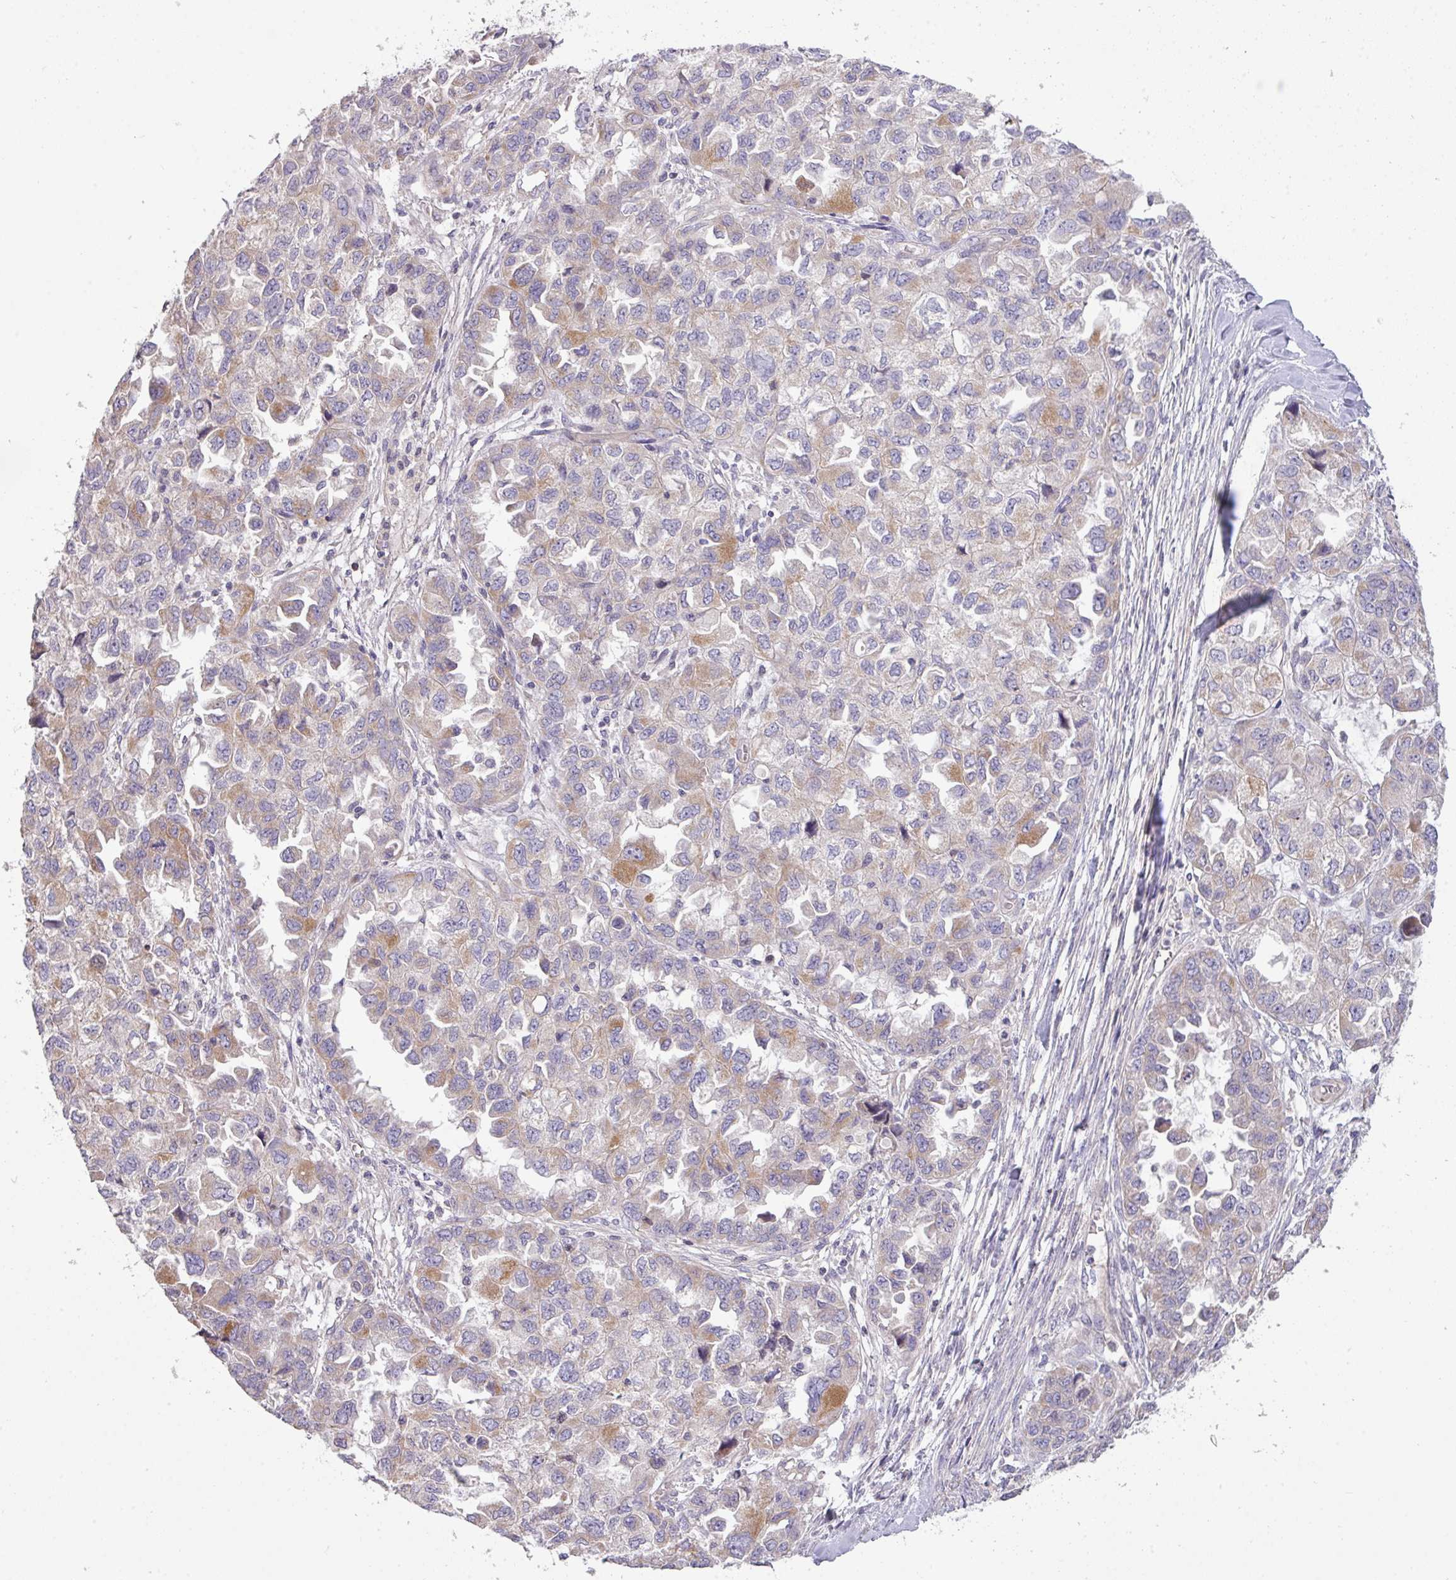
{"staining": {"intensity": "moderate", "quantity": "<25%", "location": "cytoplasmic/membranous"}, "tissue": "ovarian cancer", "cell_type": "Tumor cells", "image_type": "cancer", "snomed": [{"axis": "morphology", "description": "Cystadenocarcinoma, serous, NOS"}, {"axis": "topography", "description": "Ovary"}], "caption": "Protein staining of ovarian serous cystadenocarcinoma tissue exhibits moderate cytoplasmic/membranous positivity in approximately <25% of tumor cells. (Stains: DAB in brown, nuclei in blue, Microscopy: brightfield microscopy at high magnification).", "gene": "ZNF394", "patient": {"sex": "female", "age": 84}}